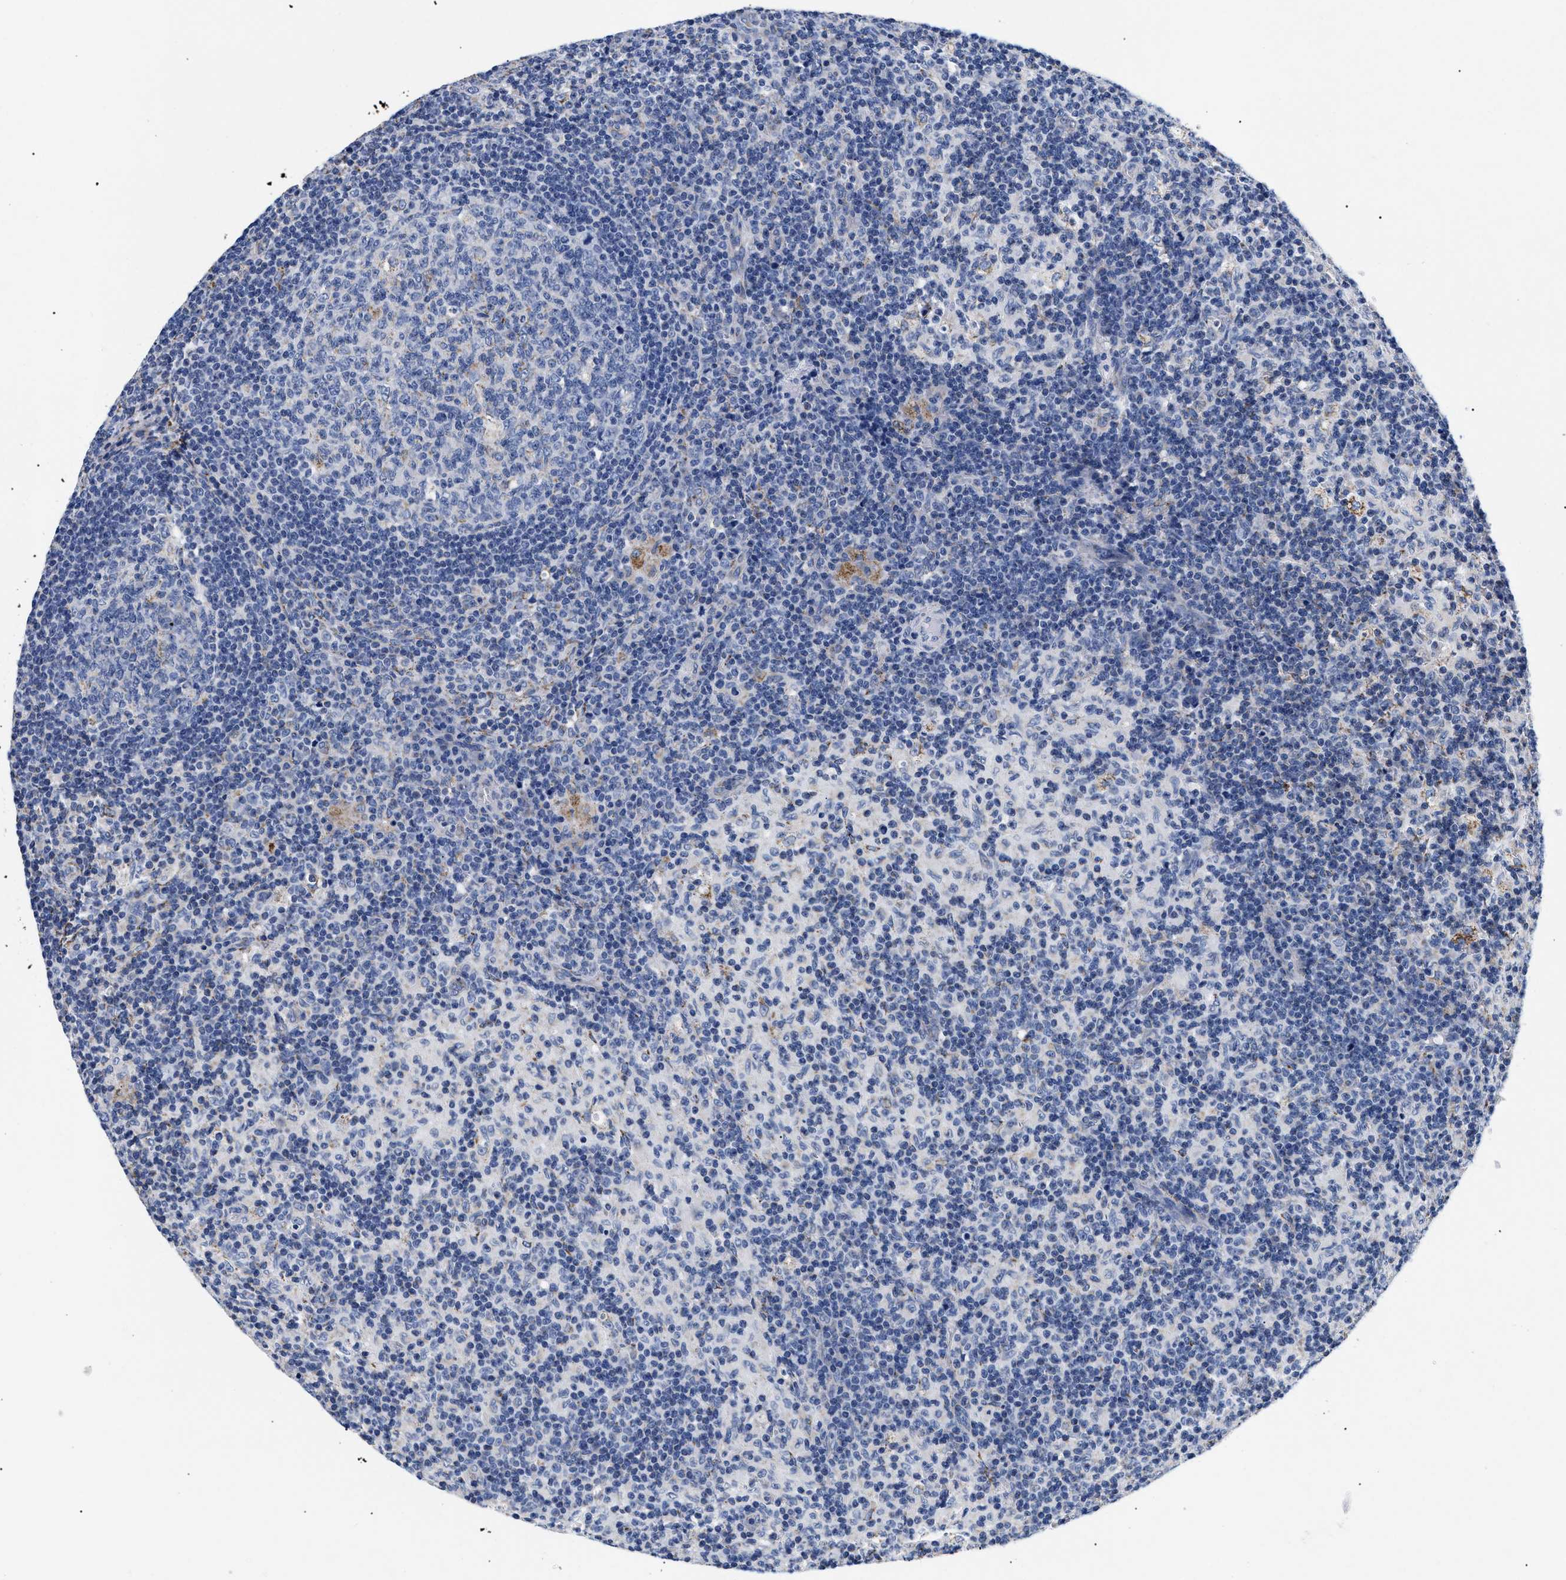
{"staining": {"intensity": "negative", "quantity": "none", "location": "none"}, "tissue": "lymph node", "cell_type": "Germinal center cells", "image_type": "normal", "snomed": [{"axis": "morphology", "description": "Normal tissue, NOS"}, {"axis": "morphology", "description": "Inflammation, NOS"}, {"axis": "topography", "description": "Lymph node"}], "caption": "Histopathology image shows no significant protein expression in germinal center cells of unremarkable lymph node.", "gene": "GPR149", "patient": {"sex": "male", "age": 55}}